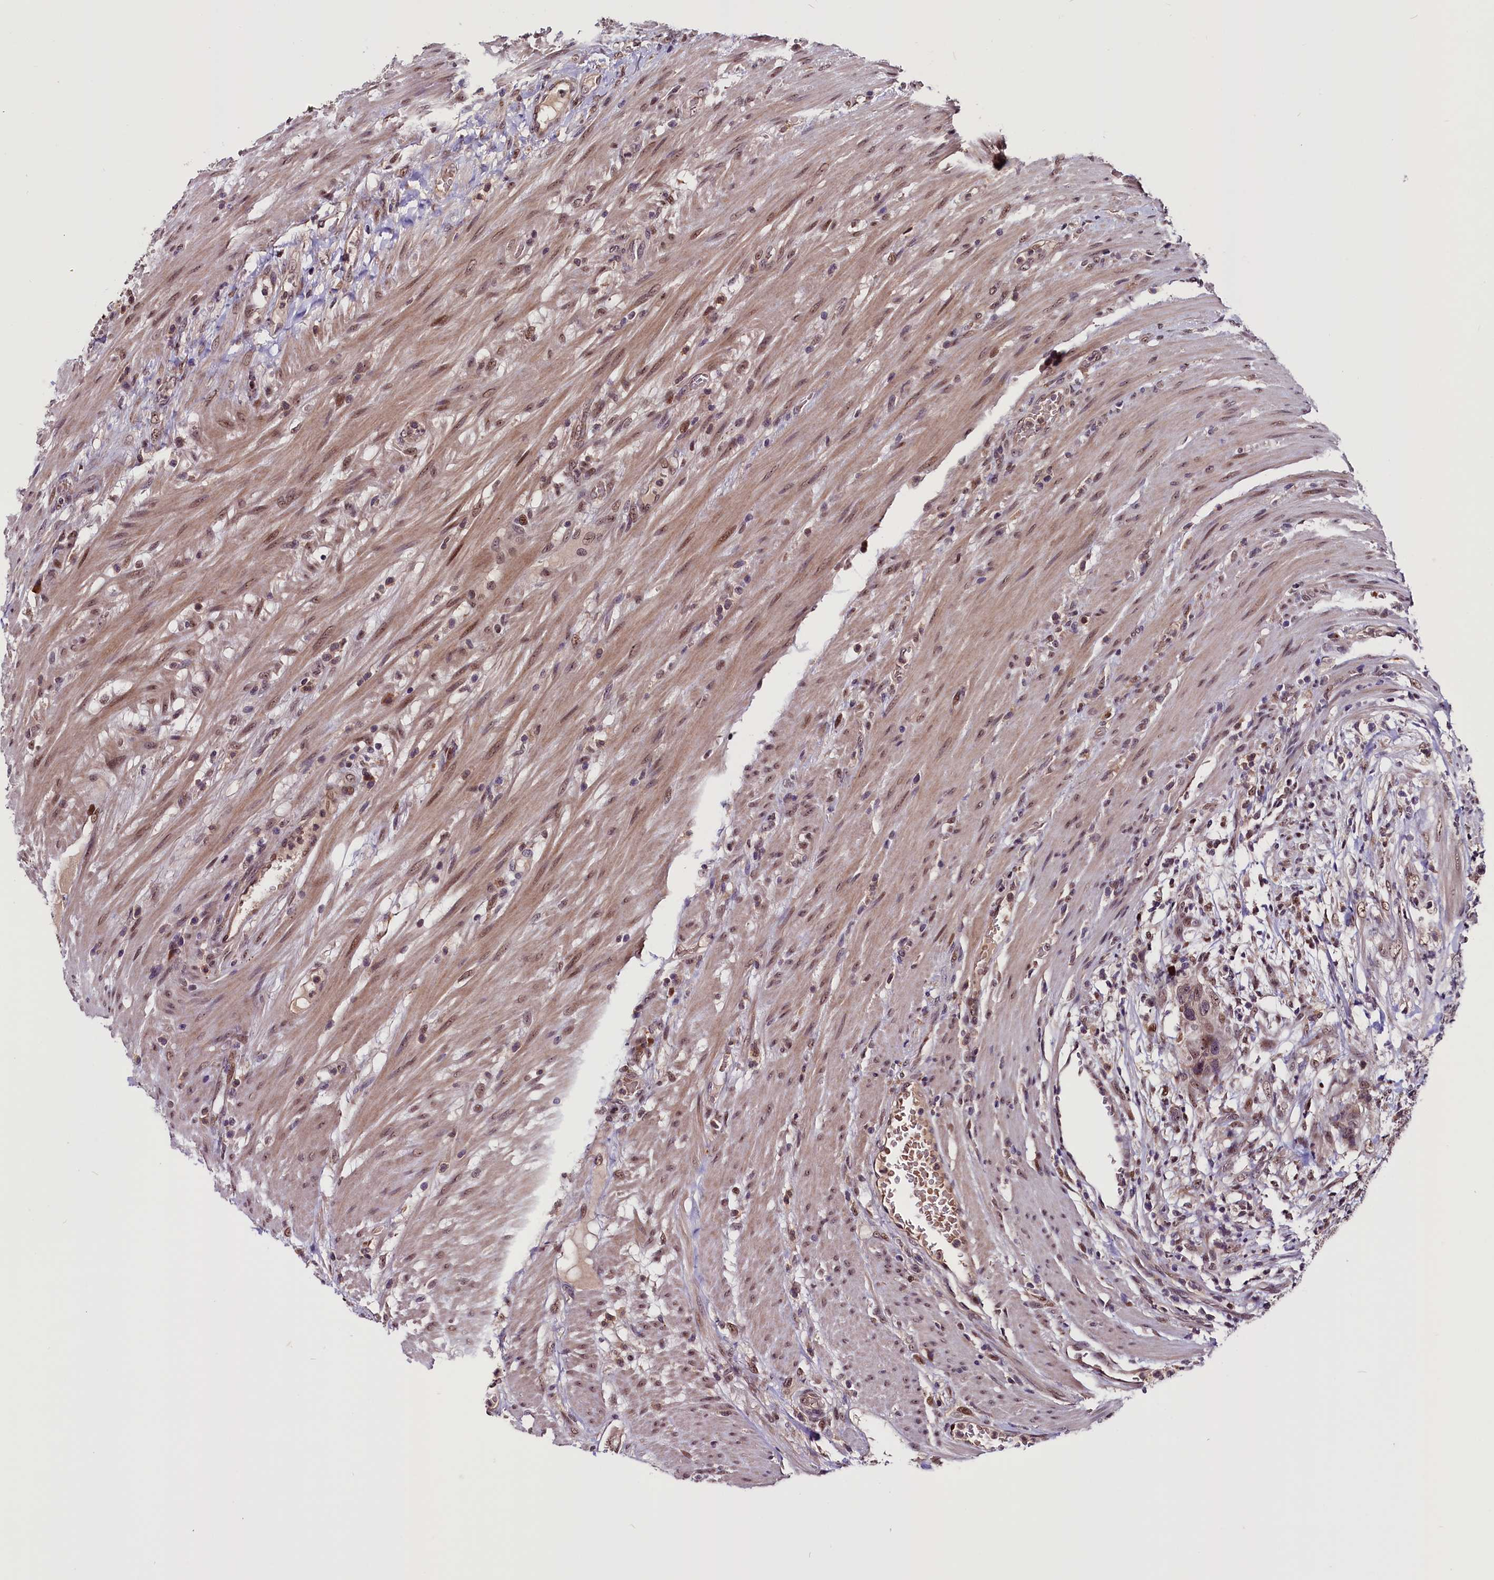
{"staining": {"intensity": "weak", "quantity": "25%-75%", "location": "nuclear"}, "tissue": "colorectal cancer", "cell_type": "Tumor cells", "image_type": "cancer", "snomed": [{"axis": "morphology", "description": "Adenocarcinoma, NOS"}, {"axis": "topography", "description": "Colon"}], "caption": "The histopathology image reveals immunohistochemical staining of colorectal adenocarcinoma. There is weak nuclear staining is appreciated in about 25%-75% of tumor cells.", "gene": "RNMT", "patient": {"sex": "male", "age": 84}}